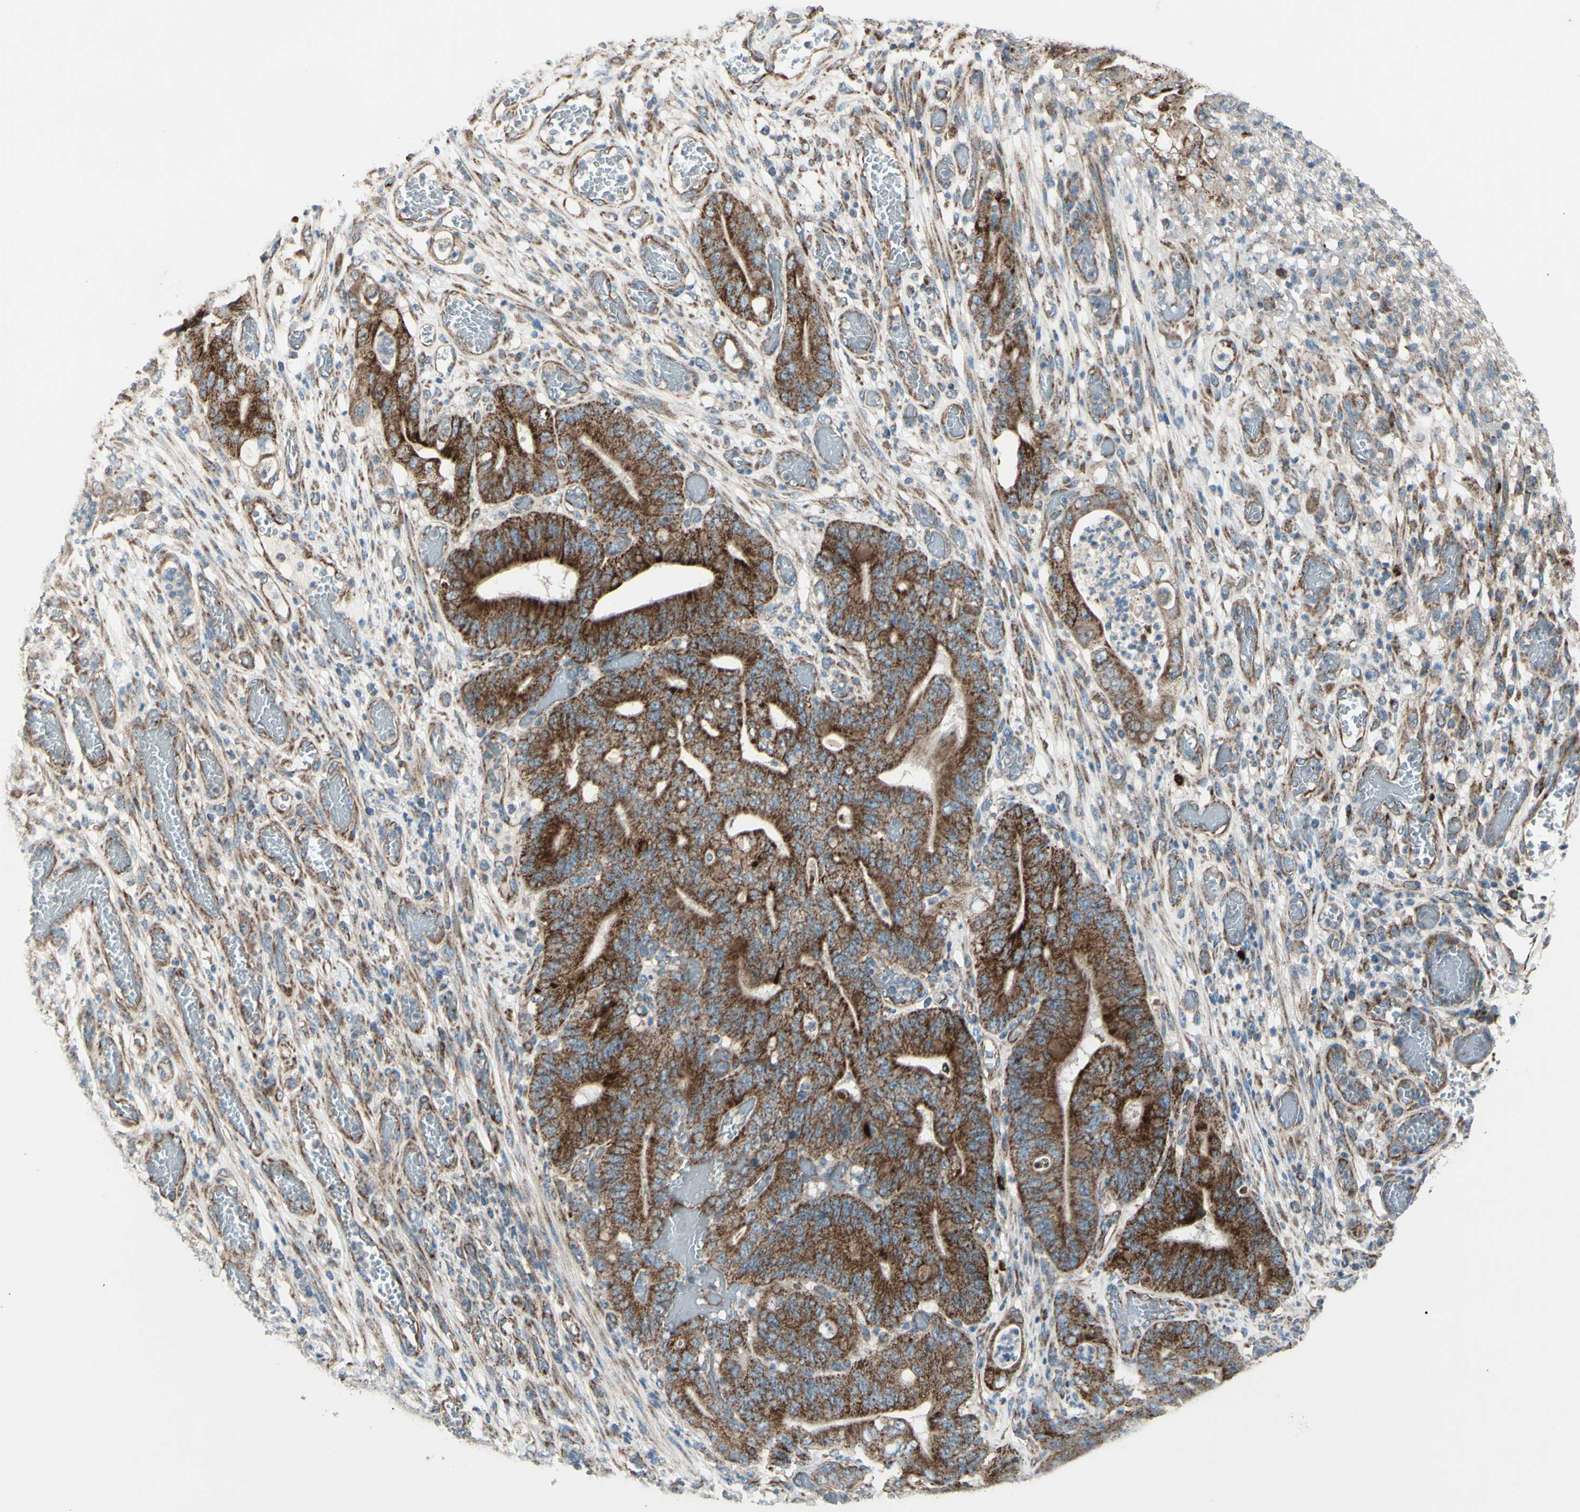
{"staining": {"intensity": "strong", "quantity": ">75%", "location": "cytoplasmic/membranous"}, "tissue": "stomach cancer", "cell_type": "Tumor cells", "image_type": "cancer", "snomed": [{"axis": "morphology", "description": "Adenocarcinoma, NOS"}, {"axis": "topography", "description": "Stomach"}], "caption": "This histopathology image reveals IHC staining of adenocarcinoma (stomach), with high strong cytoplasmic/membranous positivity in about >75% of tumor cells.", "gene": "RHOT1", "patient": {"sex": "female", "age": 73}}